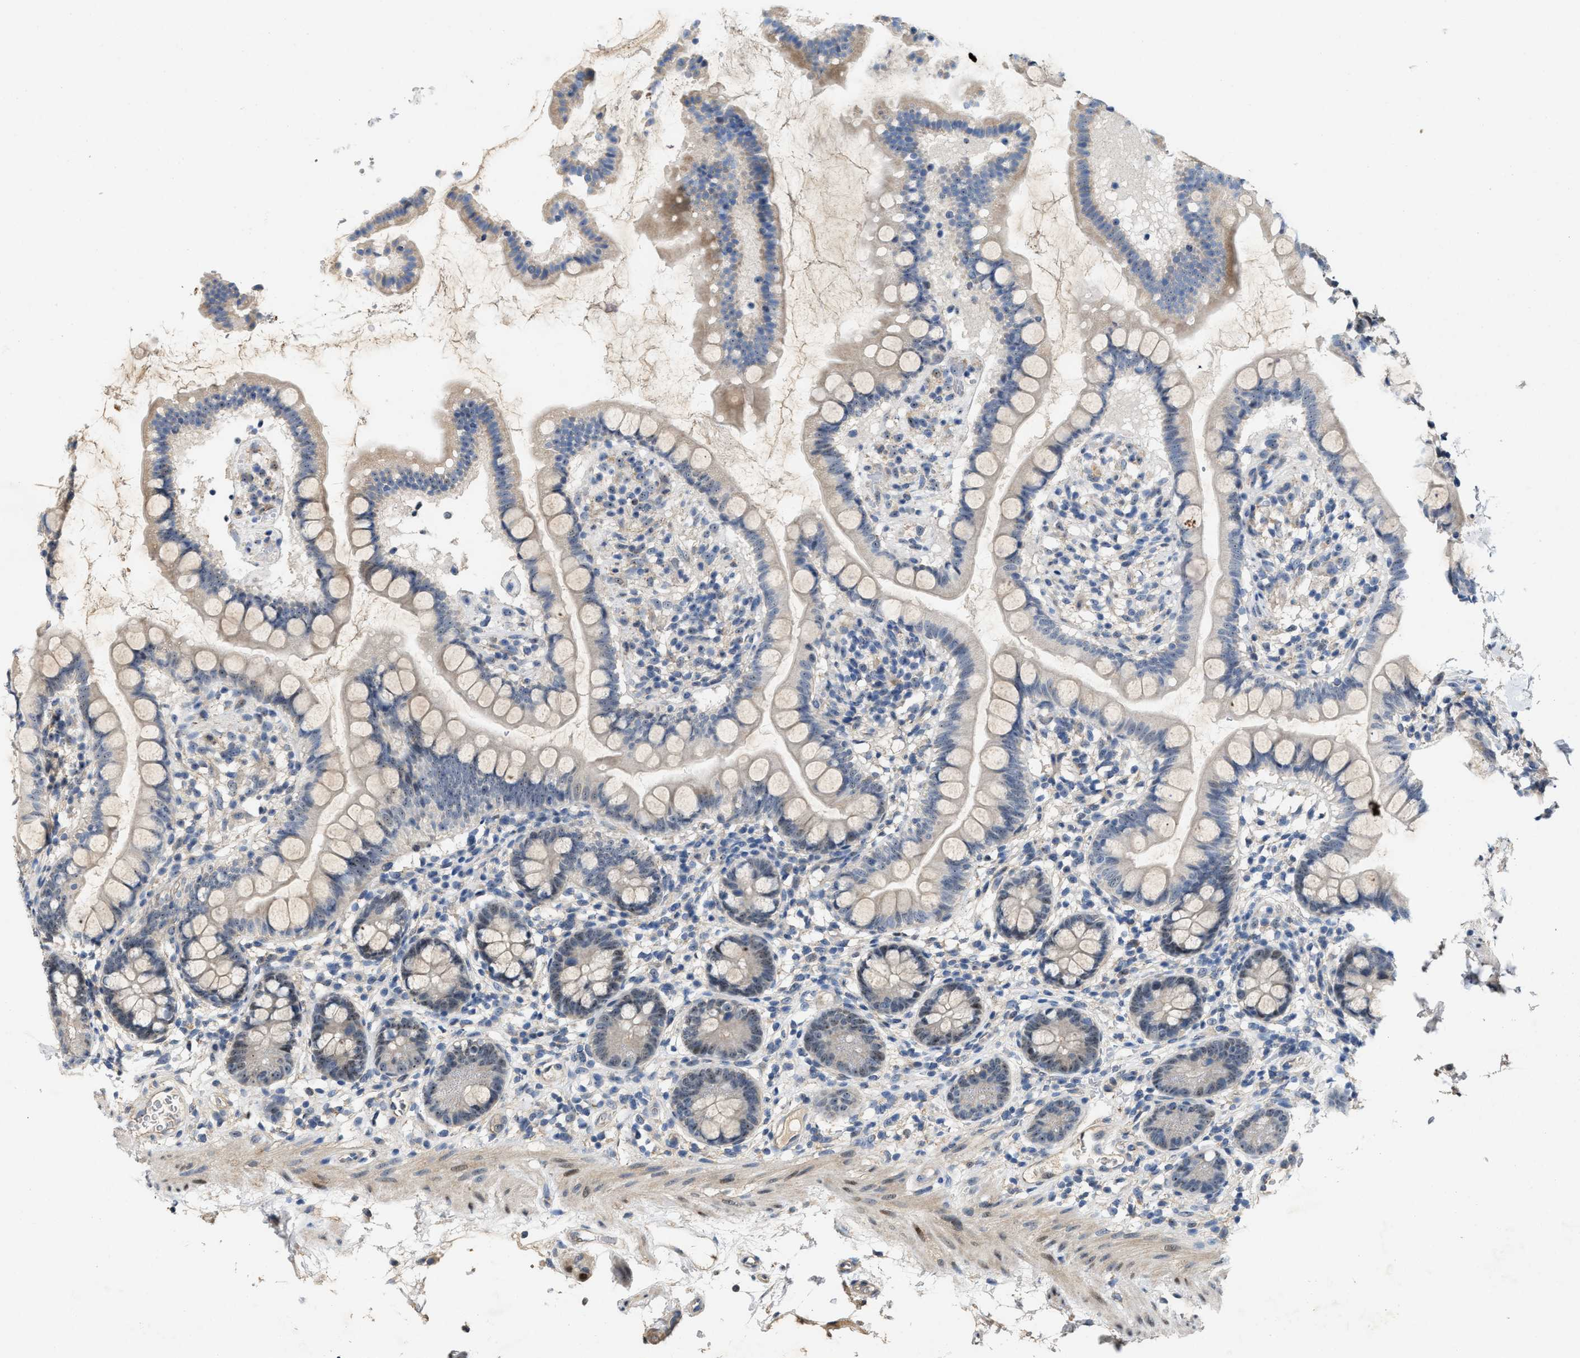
{"staining": {"intensity": "weak", "quantity": "<25%", "location": "nuclear"}, "tissue": "small intestine", "cell_type": "Glandular cells", "image_type": "normal", "snomed": [{"axis": "morphology", "description": "Normal tissue, NOS"}, {"axis": "topography", "description": "Small intestine"}], "caption": "This is an immunohistochemistry (IHC) photomicrograph of unremarkable human small intestine. There is no staining in glandular cells.", "gene": "ZNF783", "patient": {"sex": "female", "age": 84}}